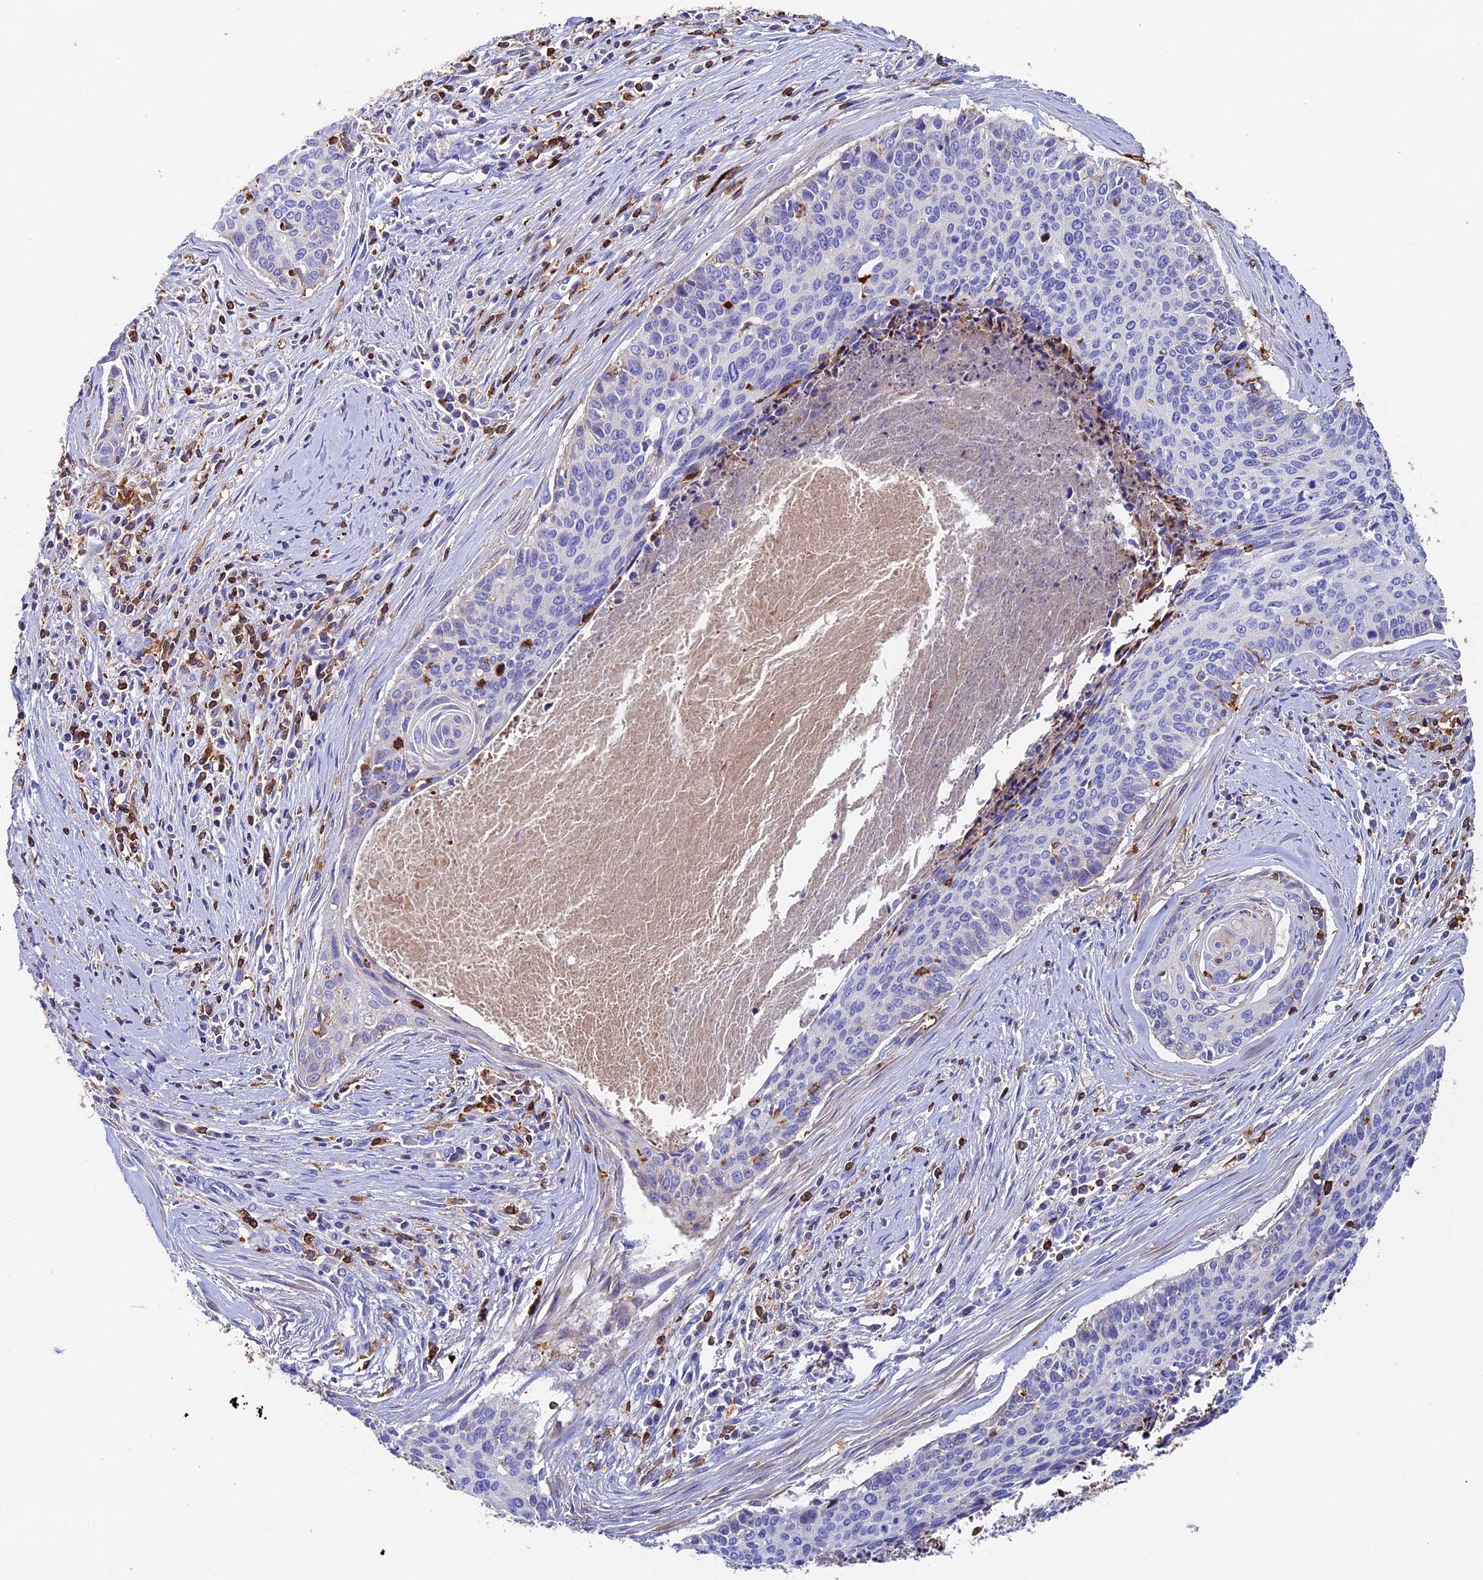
{"staining": {"intensity": "negative", "quantity": "none", "location": "none"}, "tissue": "cervical cancer", "cell_type": "Tumor cells", "image_type": "cancer", "snomed": [{"axis": "morphology", "description": "Squamous cell carcinoma, NOS"}, {"axis": "topography", "description": "Cervix"}], "caption": "A high-resolution micrograph shows immunohistochemistry staining of cervical squamous cell carcinoma, which demonstrates no significant staining in tumor cells.", "gene": "ADAT1", "patient": {"sex": "female", "age": 55}}